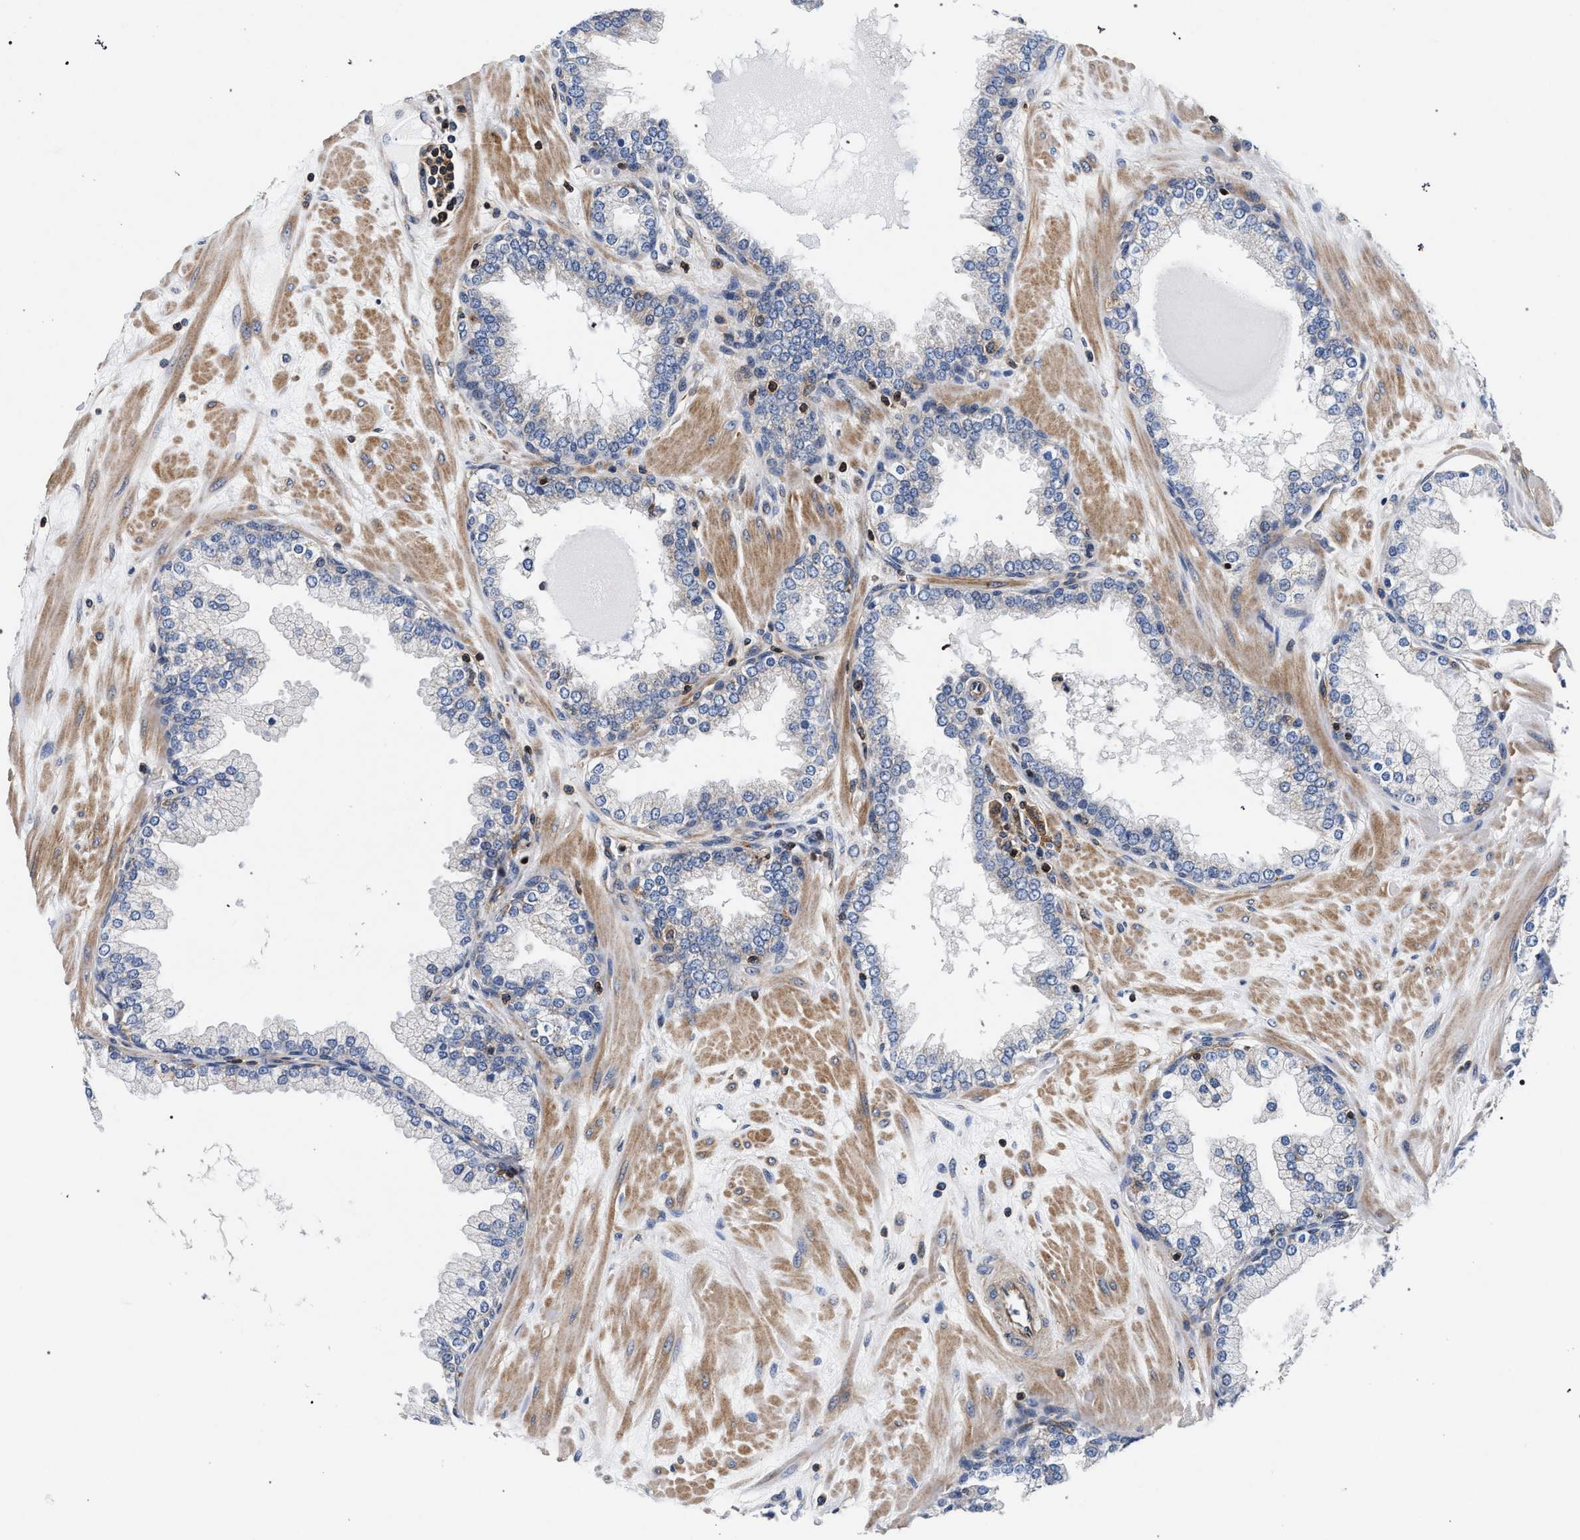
{"staining": {"intensity": "negative", "quantity": "none", "location": "none"}, "tissue": "prostate", "cell_type": "Glandular cells", "image_type": "normal", "snomed": [{"axis": "morphology", "description": "Normal tissue, NOS"}, {"axis": "topography", "description": "Prostate"}], "caption": "IHC of benign prostate displays no expression in glandular cells. (Immunohistochemistry, brightfield microscopy, high magnification).", "gene": "LASP1", "patient": {"sex": "male", "age": 51}}